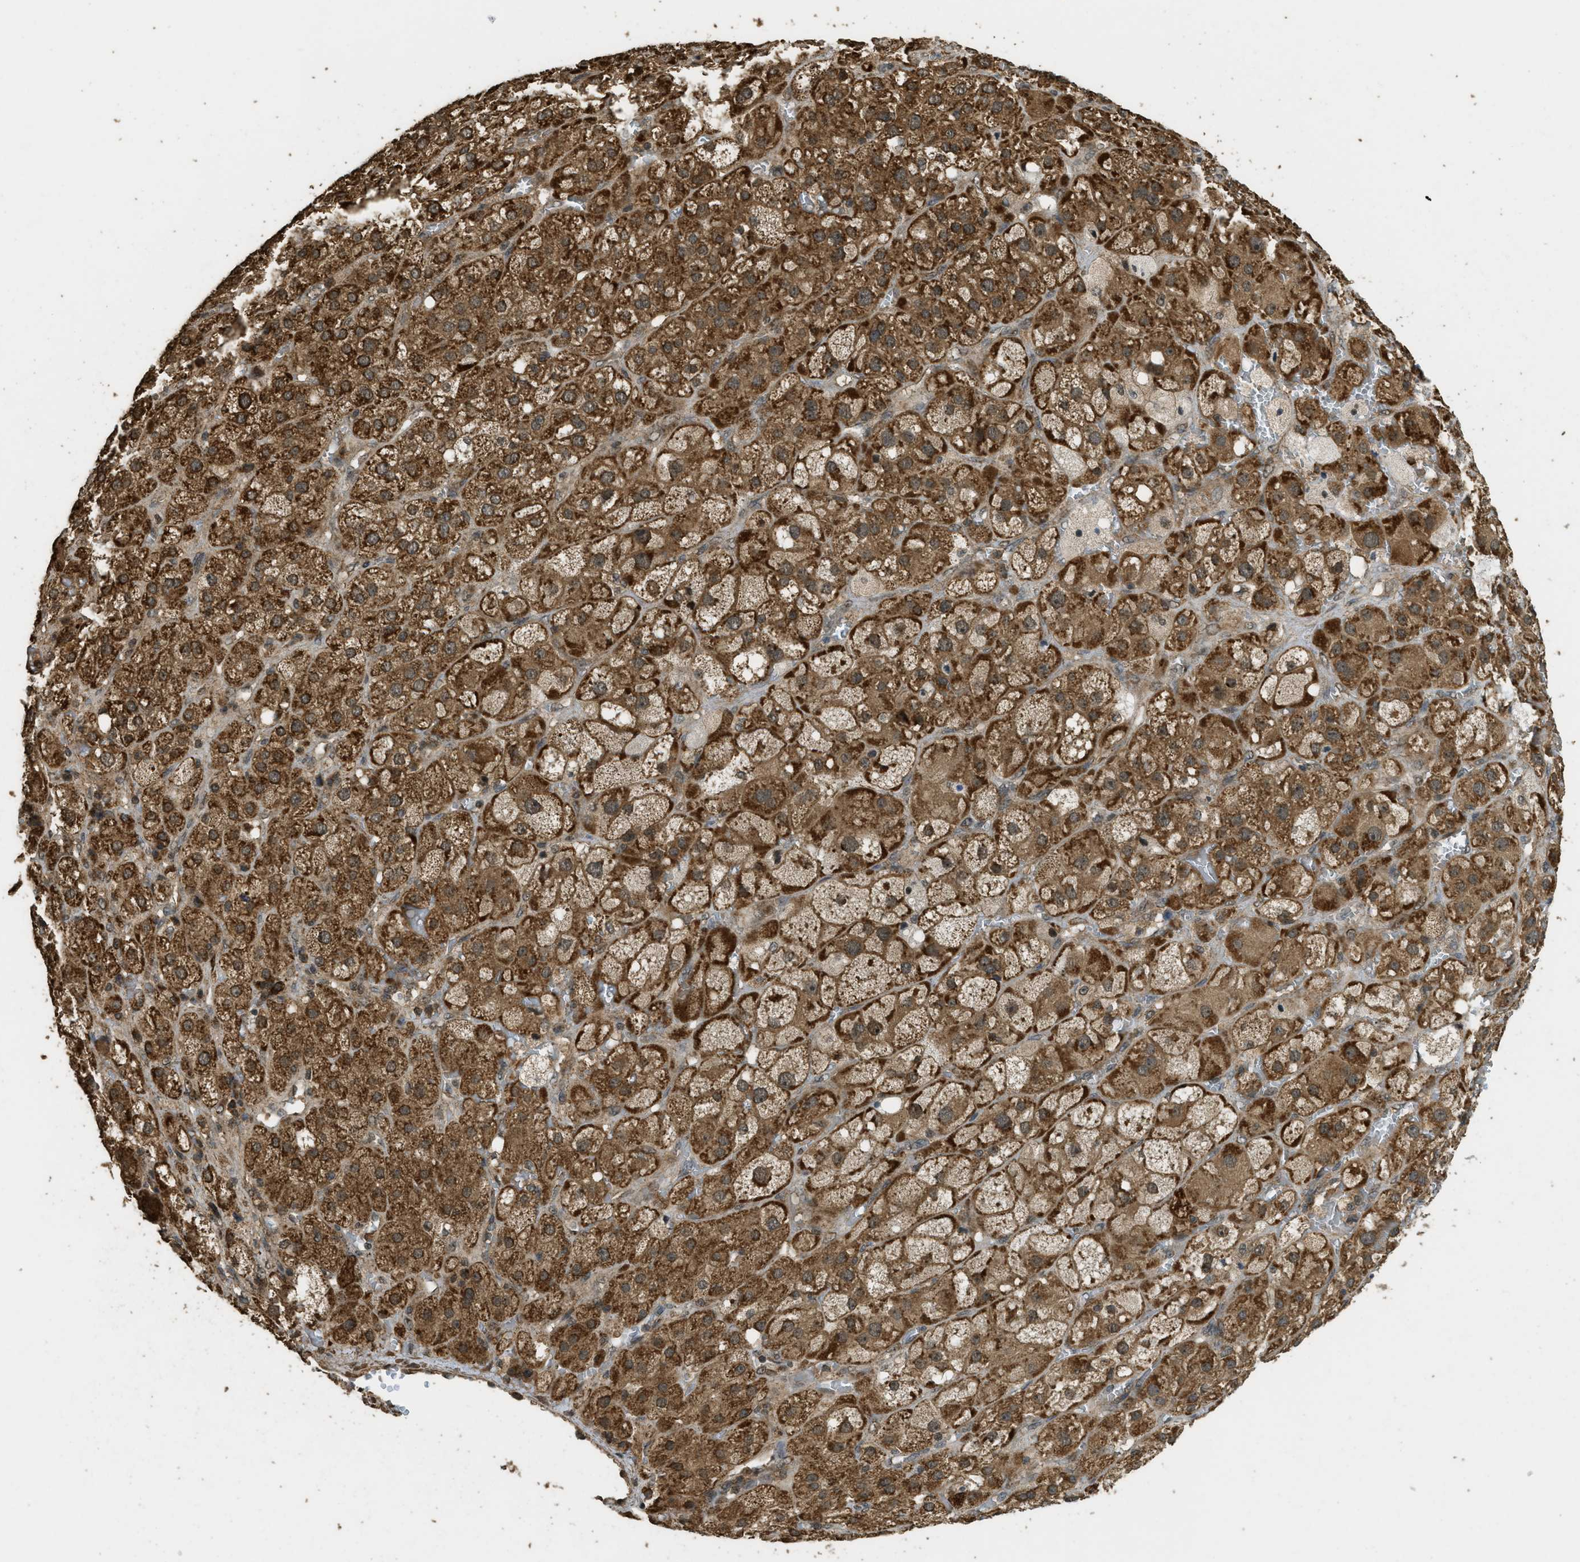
{"staining": {"intensity": "strong", "quantity": ">75%", "location": "cytoplasmic/membranous"}, "tissue": "adrenal gland", "cell_type": "Glandular cells", "image_type": "normal", "snomed": [{"axis": "morphology", "description": "Normal tissue, NOS"}, {"axis": "topography", "description": "Adrenal gland"}], "caption": "Adrenal gland stained for a protein (brown) exhibits strong cytoplasmic/membranous positive staining in about >75% of glandular cells.", "gene": "CTPS1", "patient": {"sex": "female", "age": 47}}